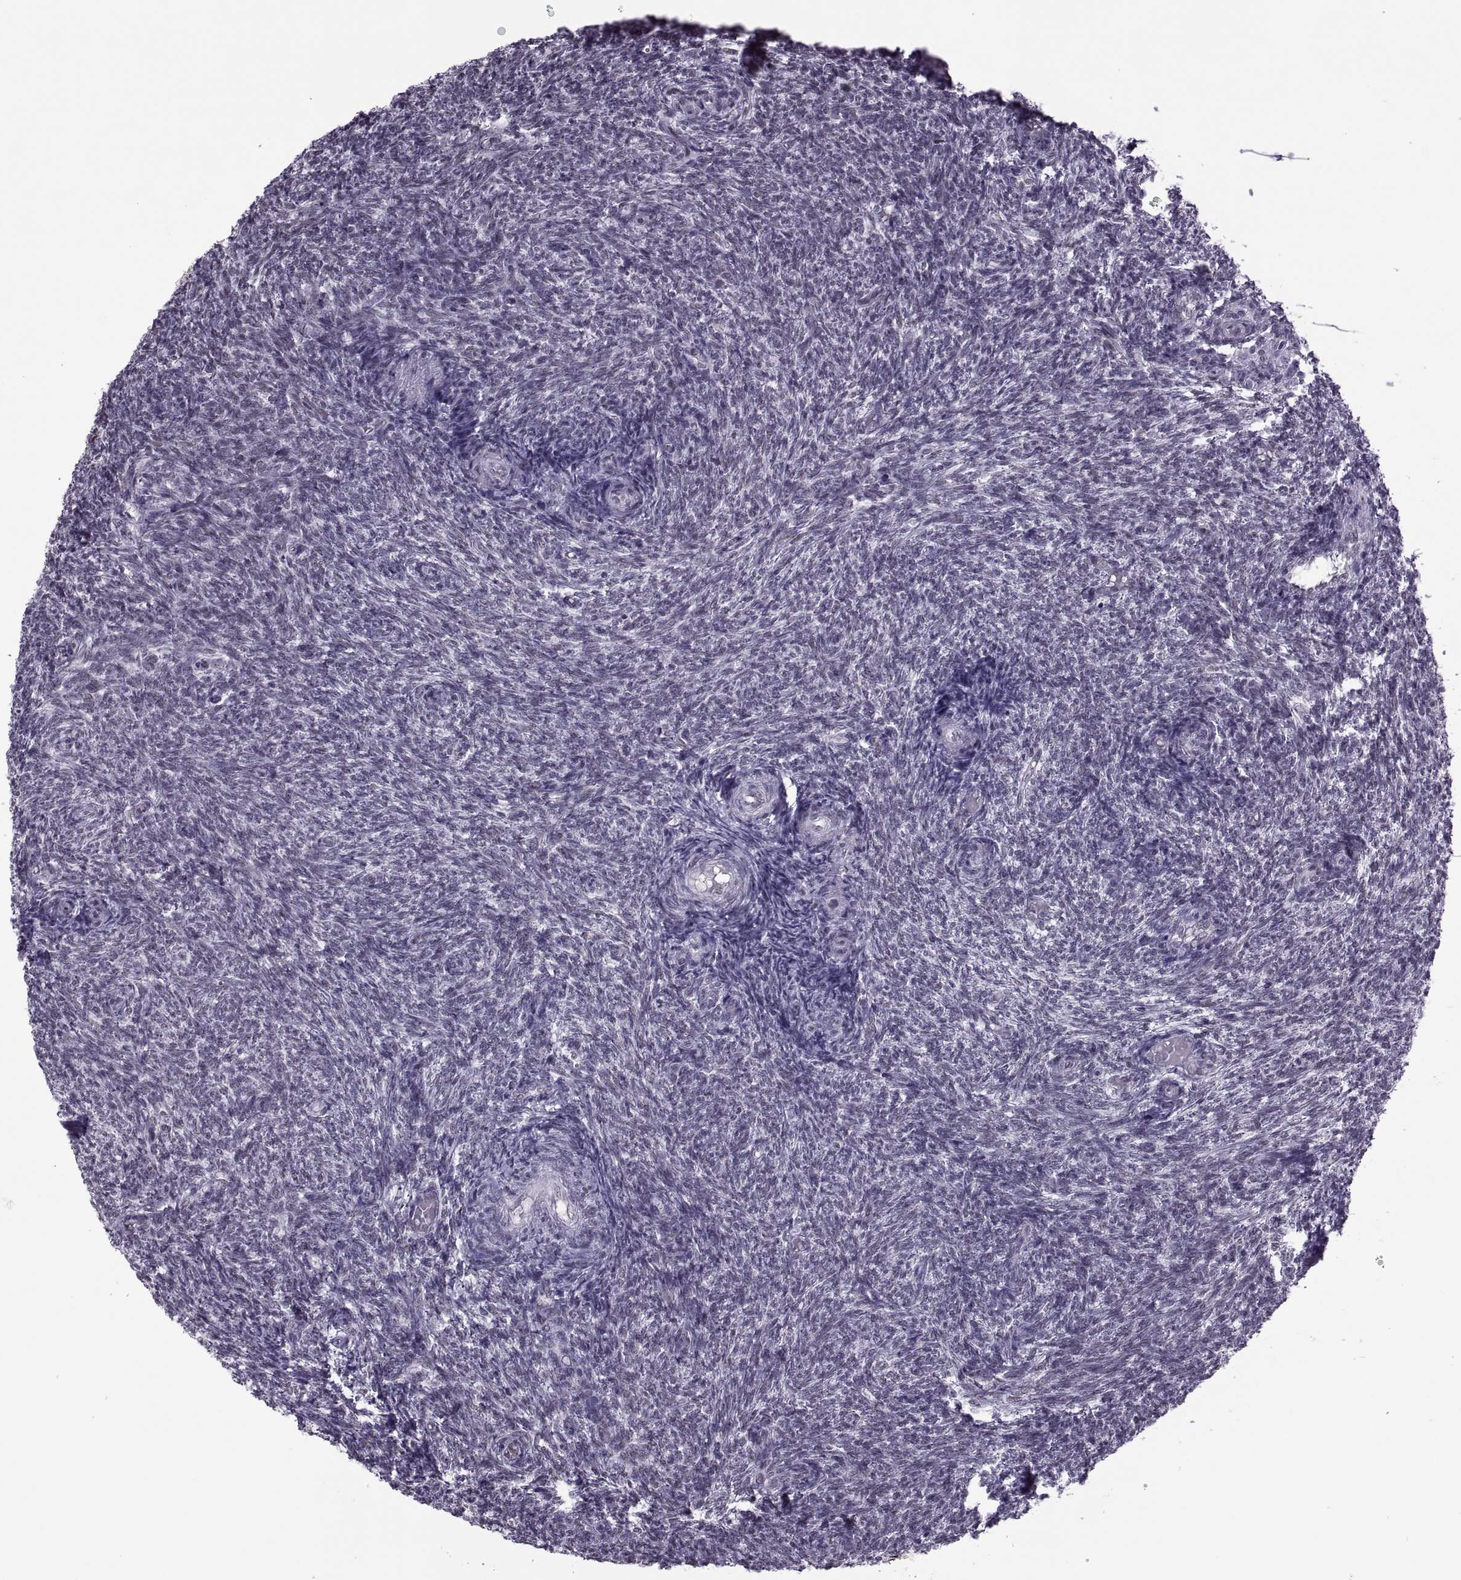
{"staining": {"intensity": "negative", "quantity": "none", "location": "none"}, "tissue": "ovary", "cell_type": "Follicle cells", "image_type": "normal", "snomed": [{"axis": "morphology", "description": "Normal tissue, NOS"}, {"axis": "topography", "description": "Ovary"}], "caption": "The histopathology image exhibits no staining of follicle cells in normal ovary. The staining is performed using DAB (3,3'-diaminobenzidine) brown chromogen with nuclei counter-stained in using hematoxylin.", "gene": "MAGEA4", "patient": {"sex": "female", "age": 39}}